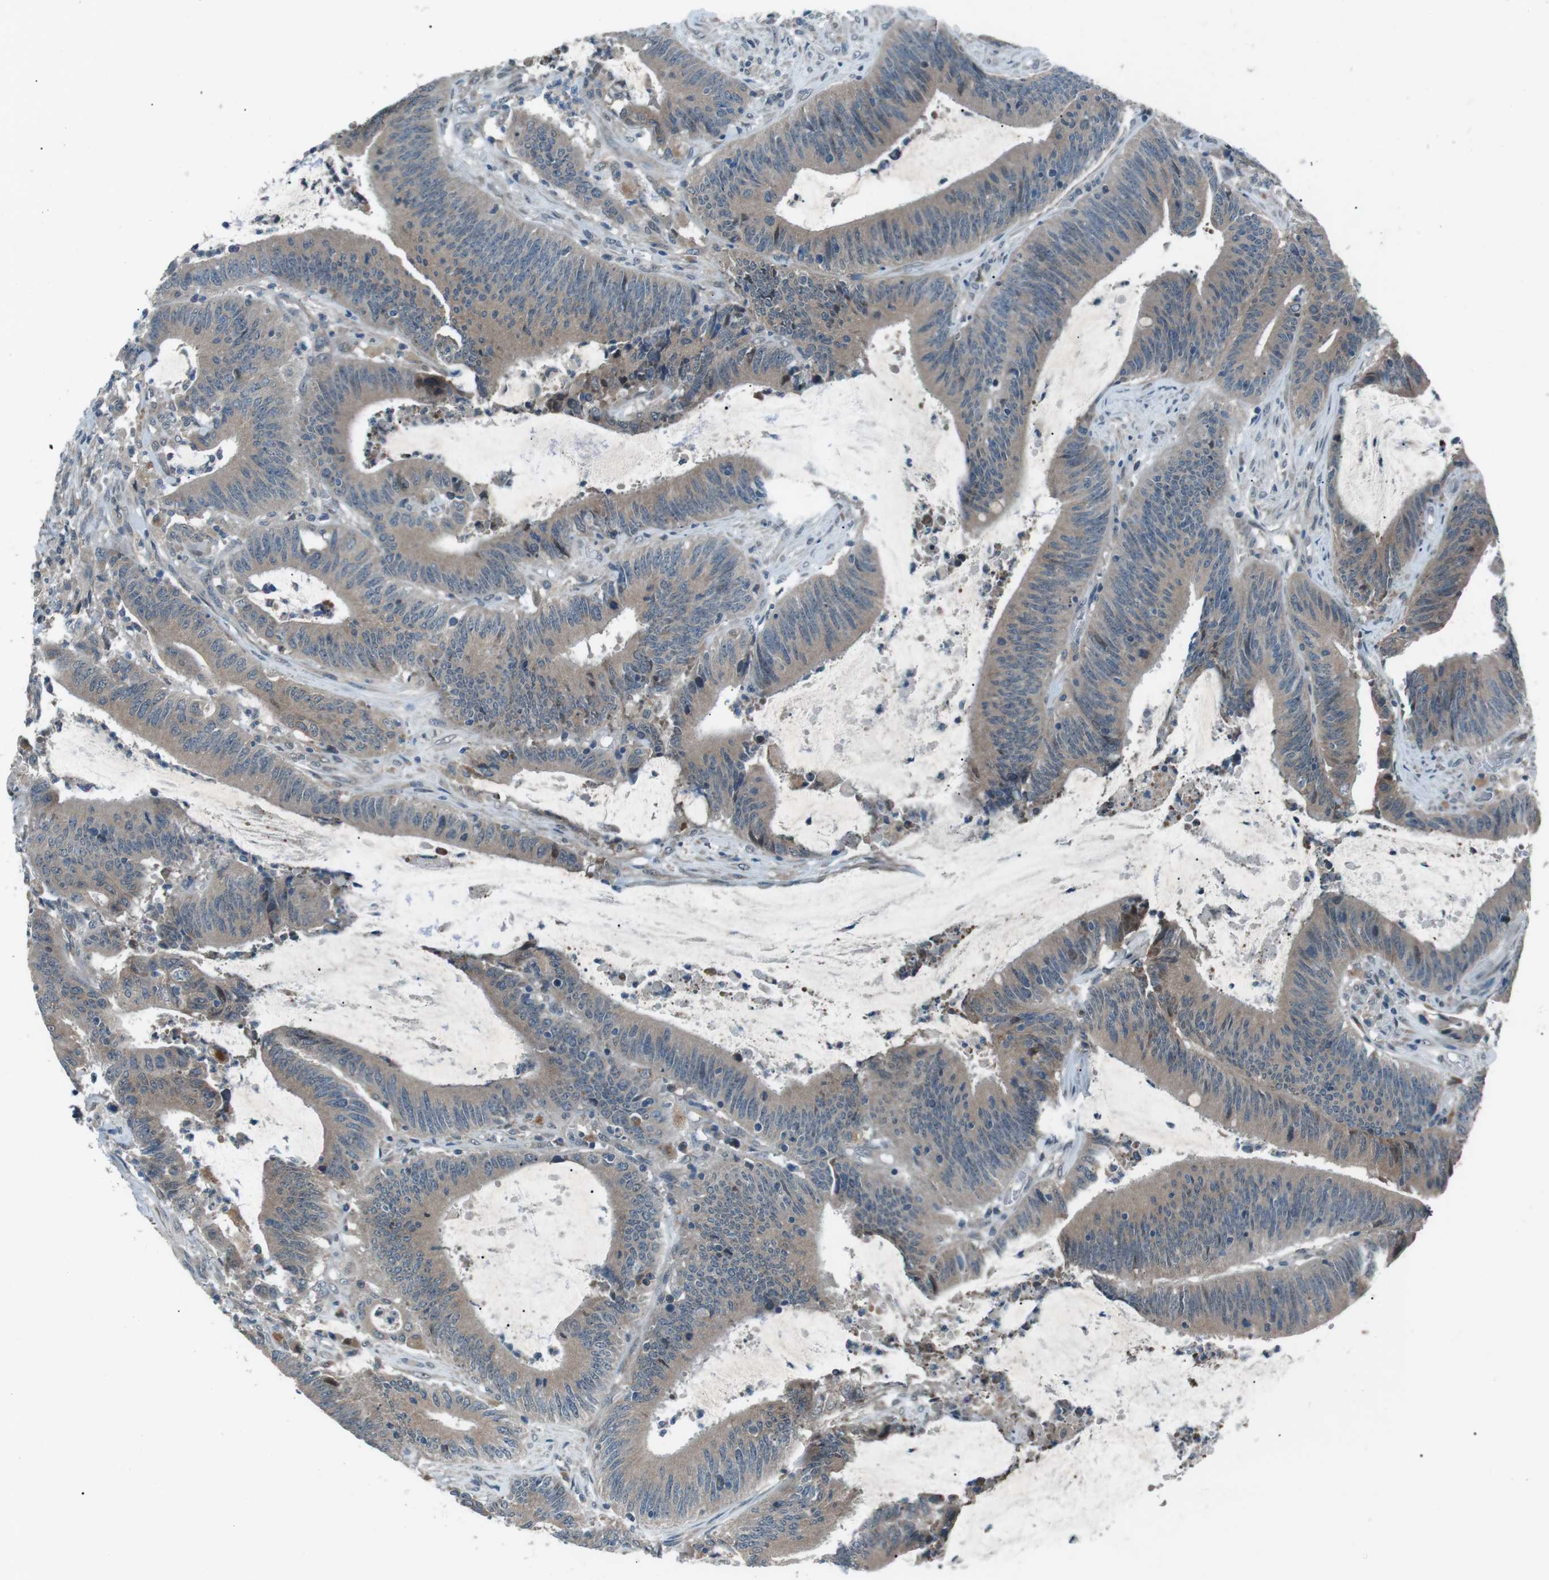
{"staining": {"intensity": "weak", "quantity": ">75%", "location": "cytoplasmic/membranous"}, "tissue": "colorectal cancer", "cell_type": "Tumor cells", "image_type": "cancer", "snomed": [{"axis": "morphology", "description": "Normal tissue, NOS"}, {"axis": "morphology", "description": "Adenocarcinoma, NOS"}, {"axis": "topography", "description": "Rectum"}], "caption": "Immunohistochemistry image of colorectal adenocarcinoma stained for a protein (brown), which reveals low levels of weak cytoplasmic/membranous expression in approximately >75% of tumor cells.", "gene": "LRIG2", "patient": {"sex": "female", "age": 66}}